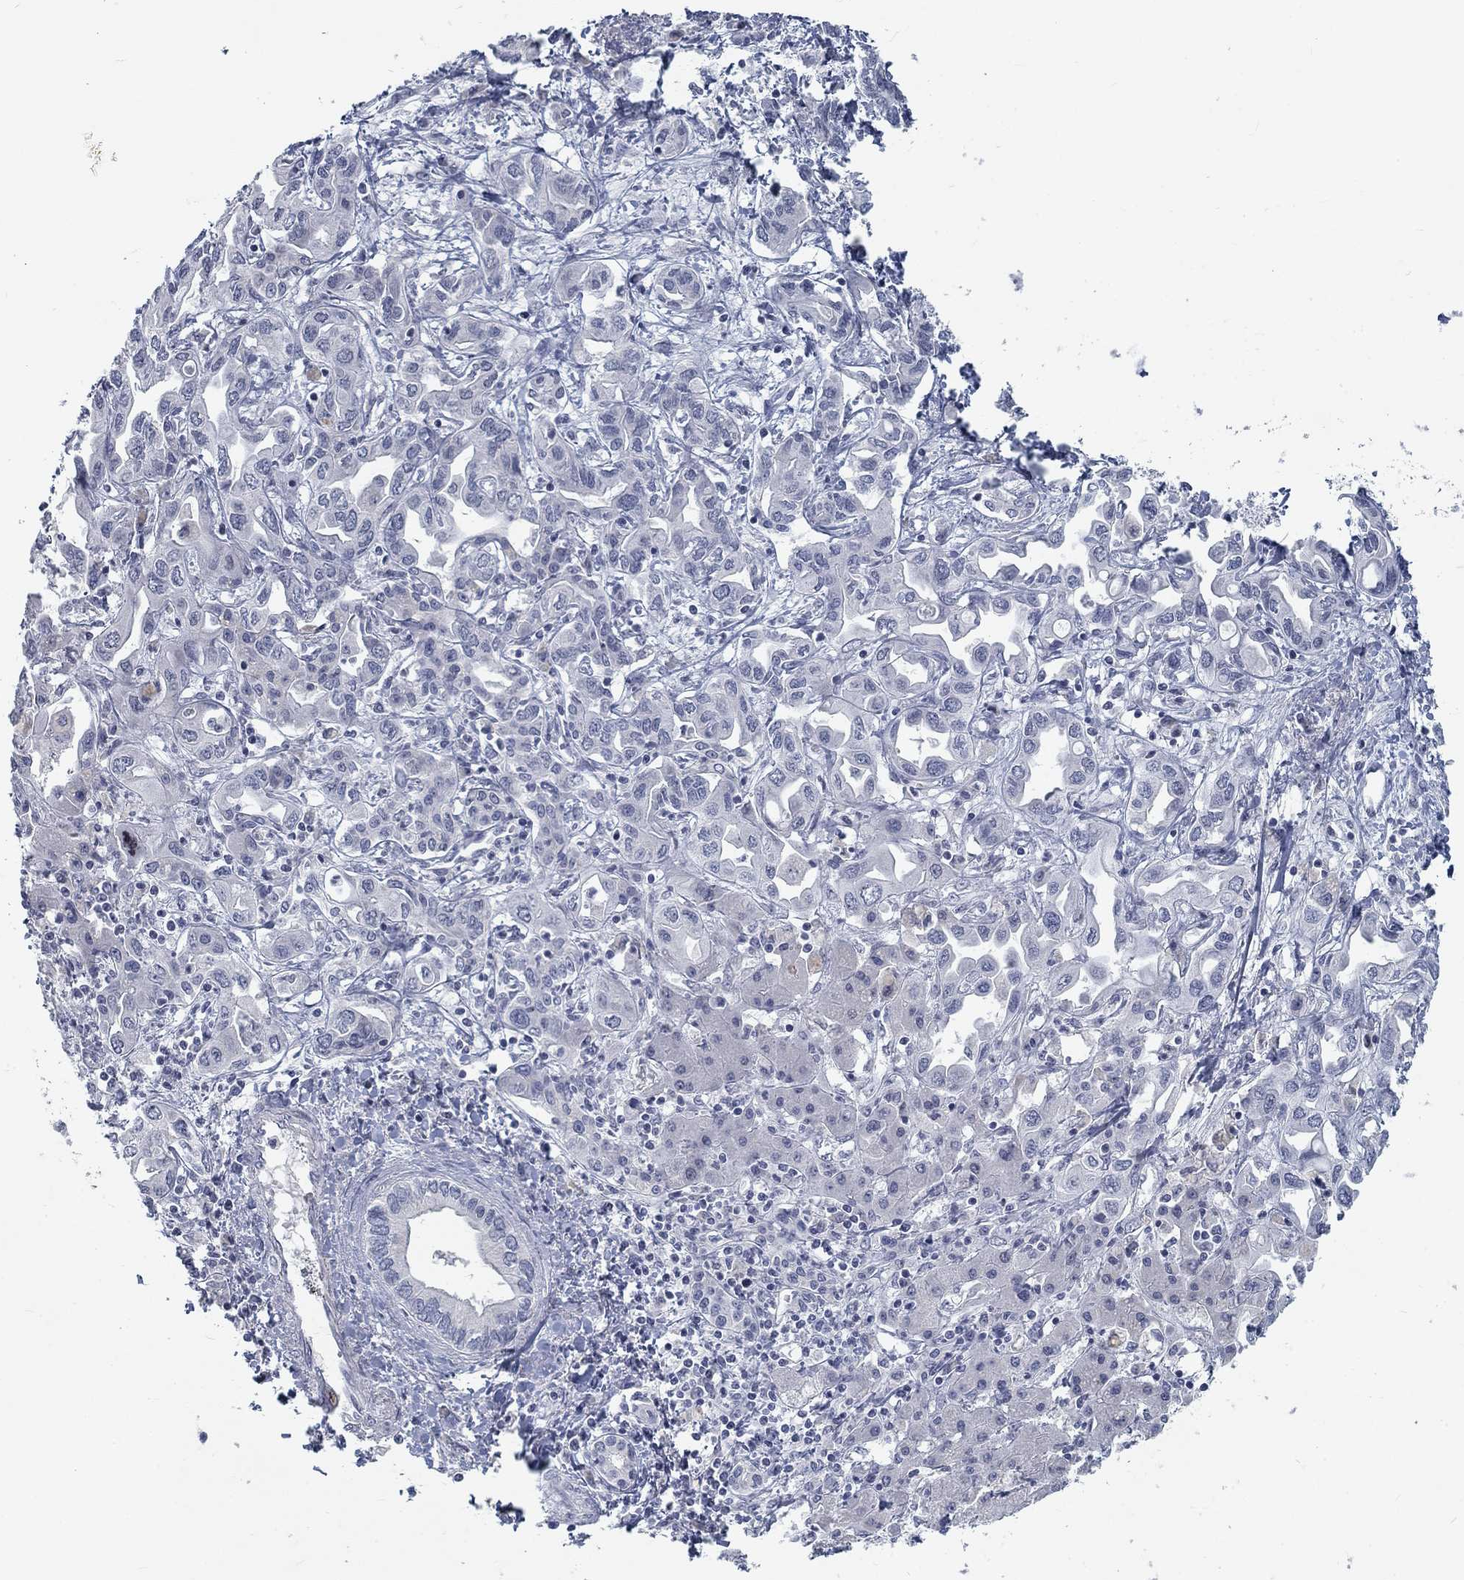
{"staining": {"intensity": "negative", "quantity": "none", "location": "none"}, "tissue": "liver cancer", "cell_type": "Tumor cells", "image_type": "cancer", "snomed": [{"axis": "morphology", "description": "Cholangiocarcinoma"}, {"axis": "topography", "description": "Liver"}], "caption": "There is no significant expression in tumor cells of liver cancer.", "gene": "ATP1A3", "patient": {"sex": "female", "age": 64}}